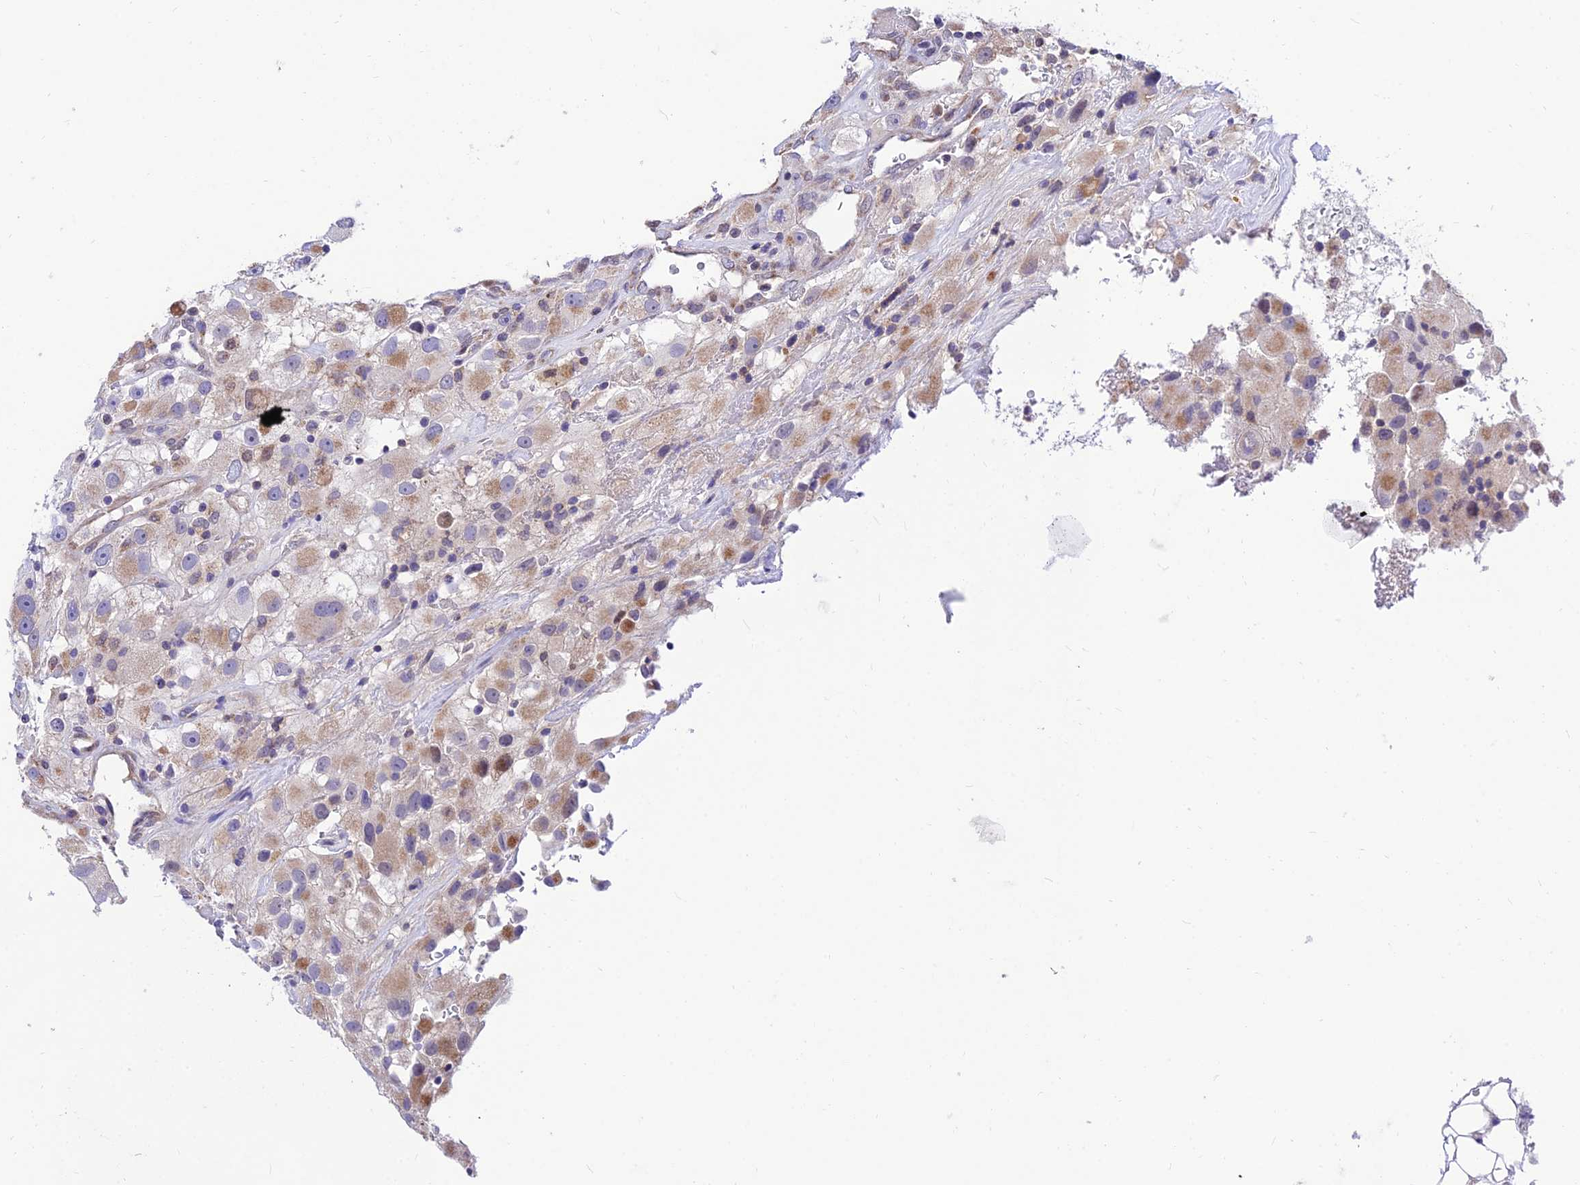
{"staining": {"intensity": "weak", "quantity": "25%-75%", "location": "cytoplasmic/membranous"}, "tissue": "renal cancer", "cell_type": "Tumor cells", "image_type": "cancer", "snomed": [{"axis": "morphology", "description": "Adenocarcinoma, NOS"}, {"axis": "topography", "description": "Kidney"}], "caption": "Weak cytoplasmic/membranous expression is appreciated in approximately 25%-75% of tumor cells in renal adenocarcinoma.", "gene": "C6orf132", "patient": {"sex": "female", "age": 52}}